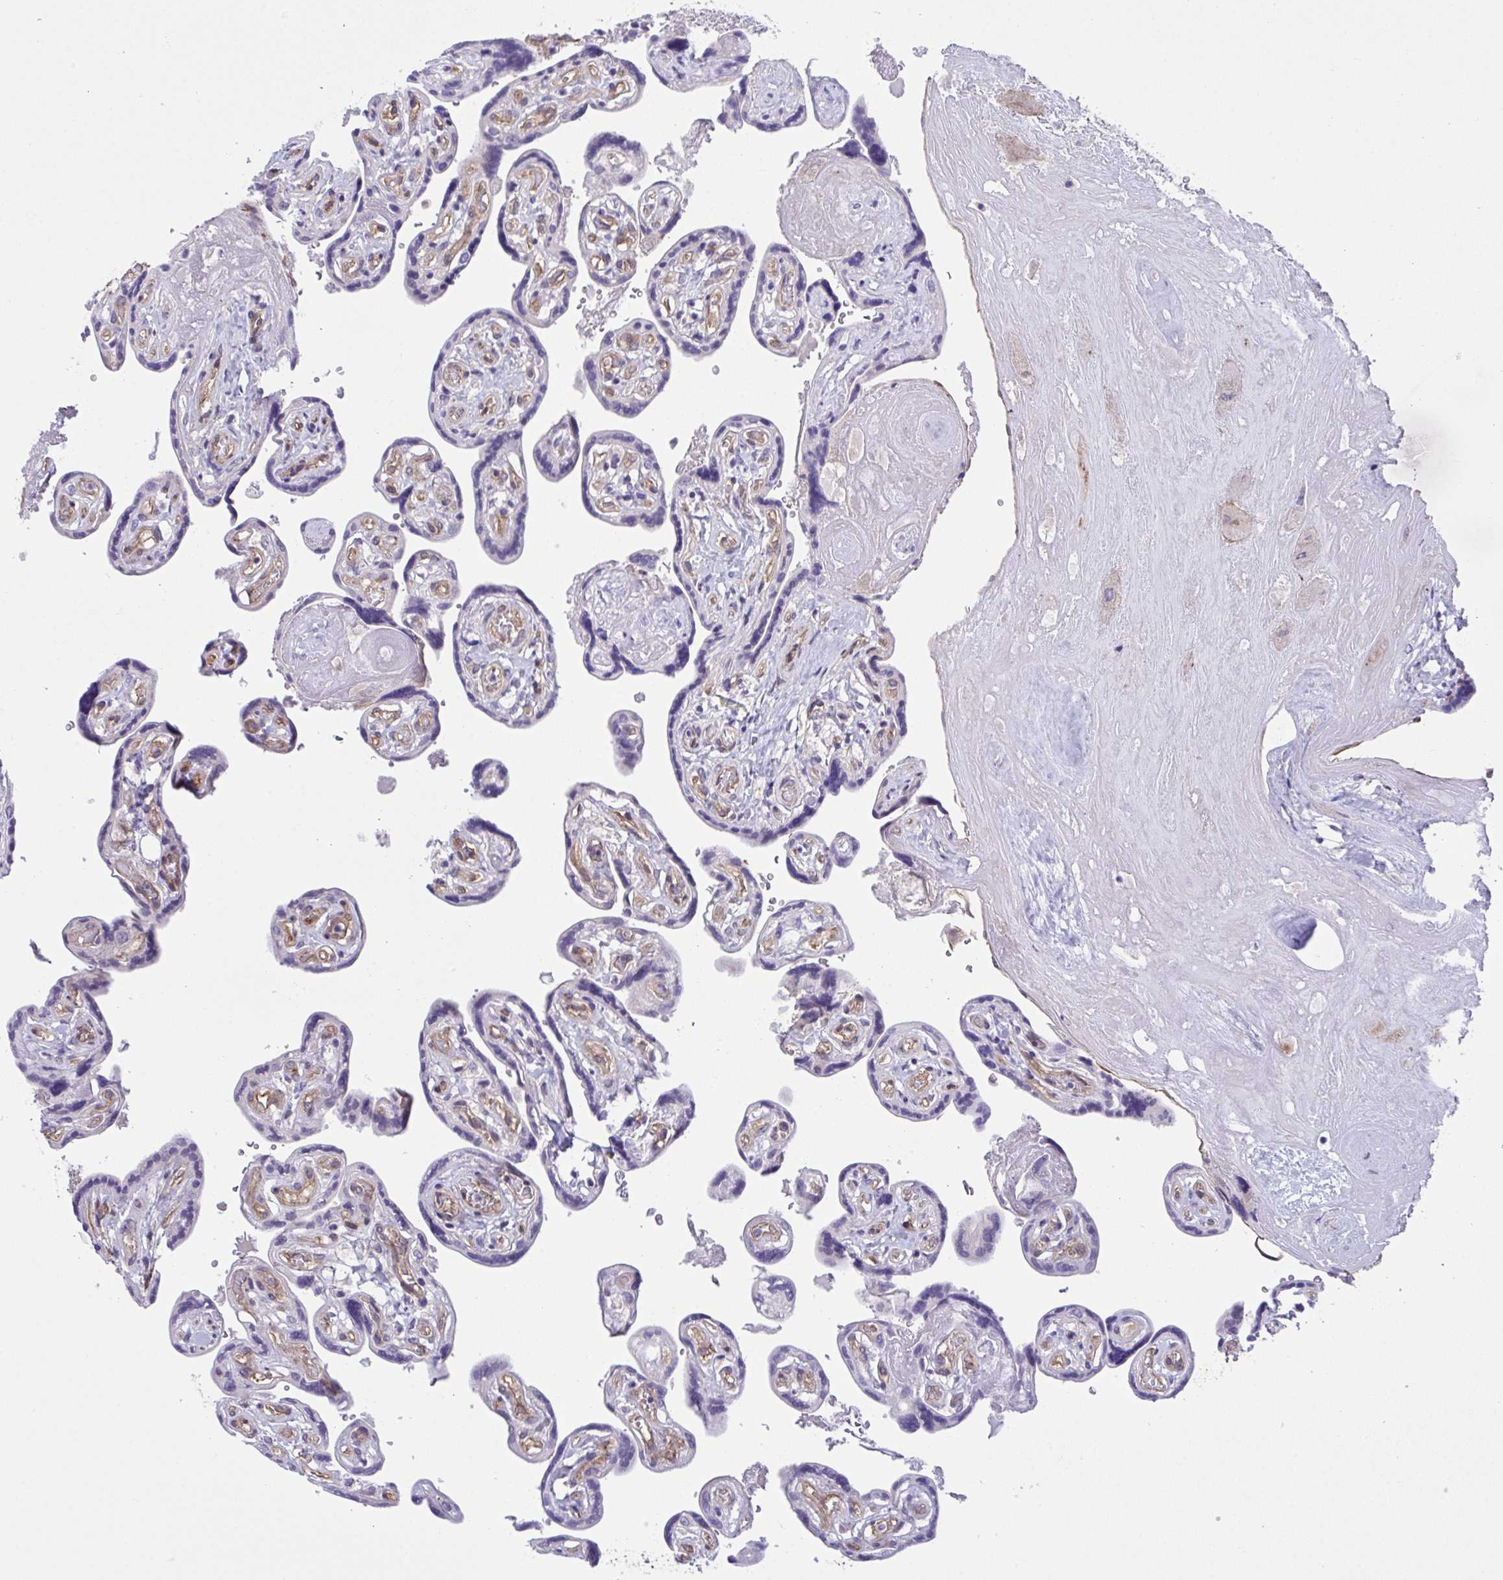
{"staining": {"intensity": "negative", "quantity": "none", "location": "none"}, "tissue": "placenta", "cell_type": "Decidual cells", "image_type": "normal", "snomed": [{"axis": "morphology", "description": "Normal tissue, NOS"}, {"axis": "topography", "description": "Placenta"}], "caption": "Immunohistochemistry of benign human placenta shows no positivity in decidual cells. (Immunohistochemistry (ihc), brightfield microscopy, high magnification).", "gene": "RHOXF1", "patient": {"sex": "female", "age": 32}}